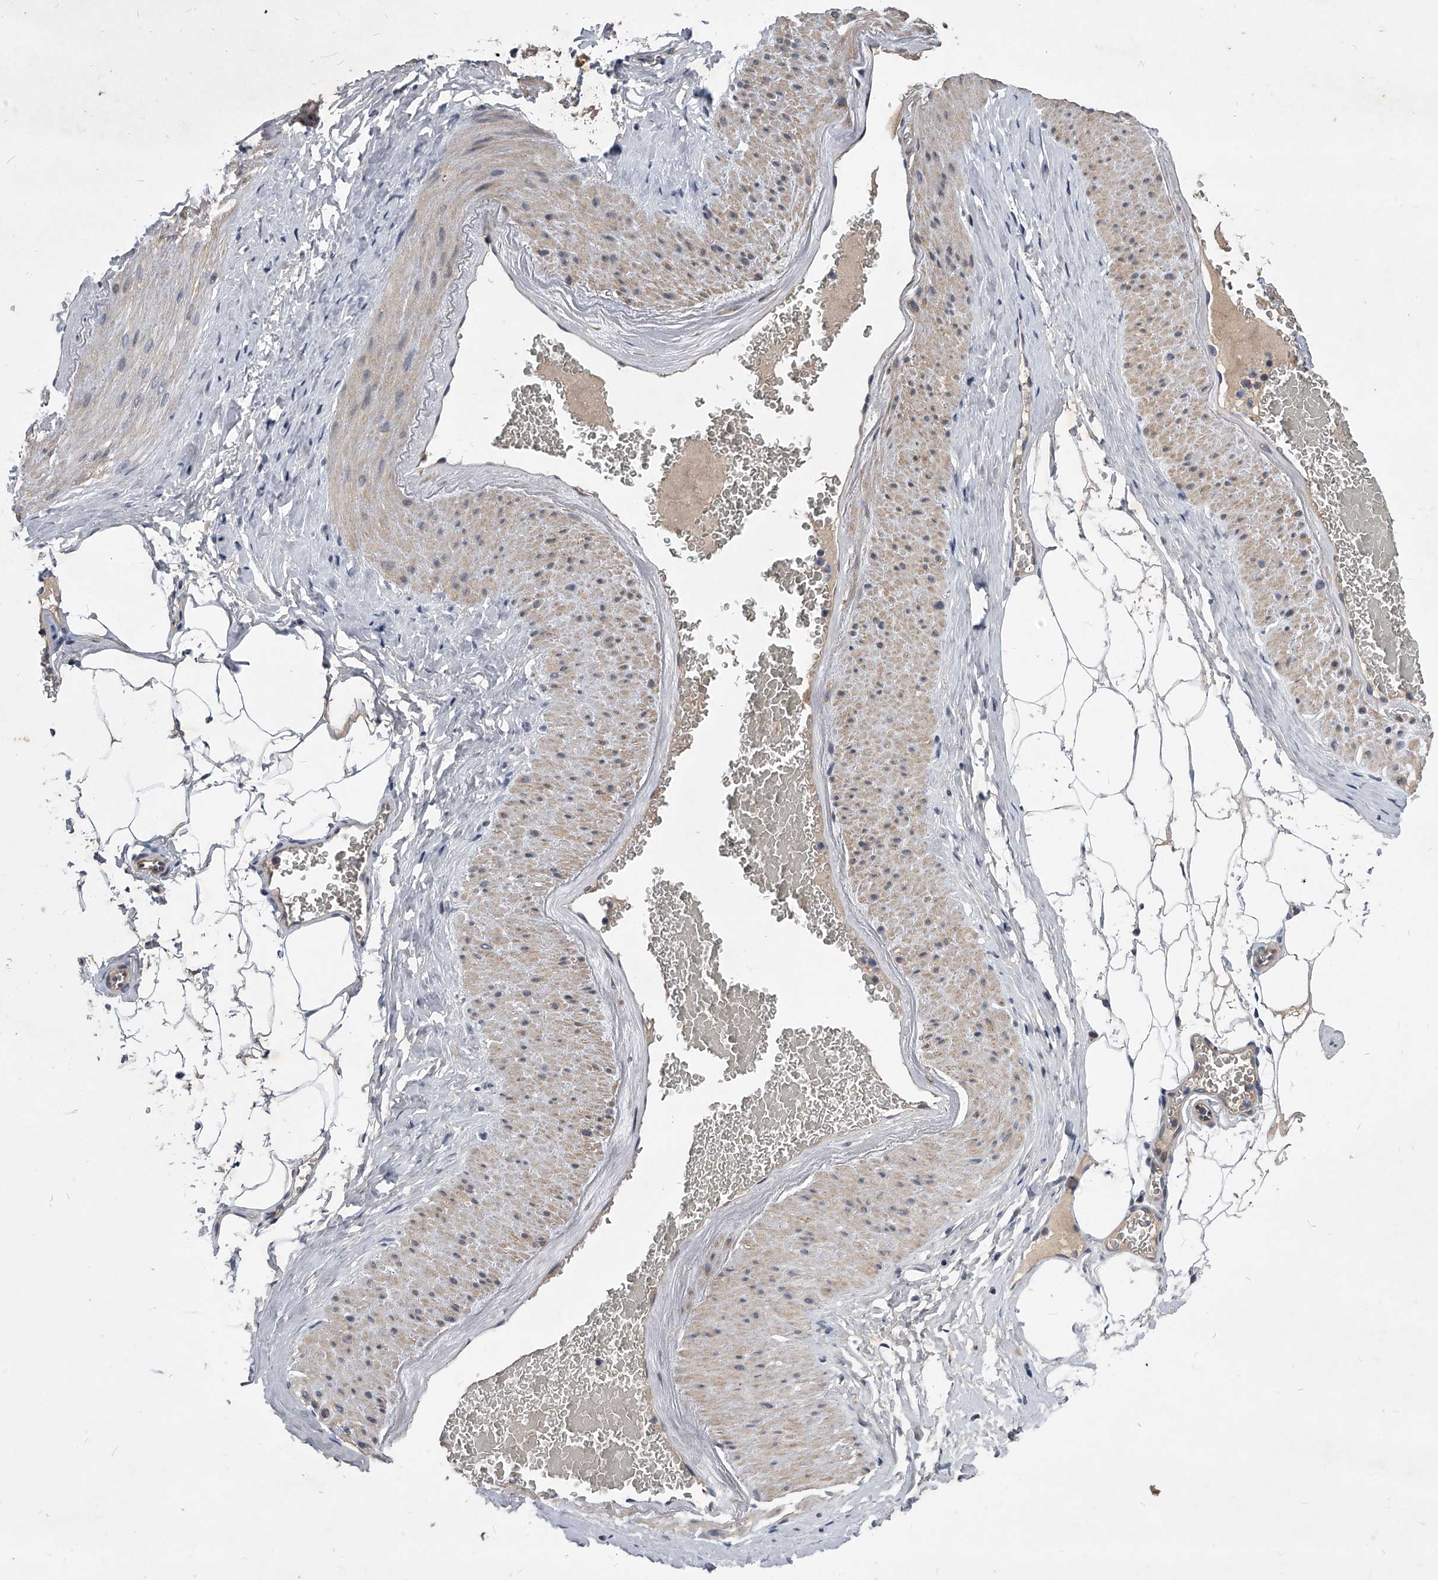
{"staining": {"intensity": "negative", "quantity": "none", "location": "none"}, "tissue": "adipose tissue", "cell_type": "Adipocytes", "image_type": "normal", "snomed": [{"axis": "morphology", "description": "Normal tissue, NOS"}, {"axis": "morphology", "description": "Adenocarcinoma, Low grade"}, {"axis": "topography", "description": "Prostate"}, {"axis": "topography", "description": "Peripheral nerve tissue"}], "caption": "Histopathology image shows no significant protein expression in adipocytes of normal adipose tissue.", "gene": "ZNF76", "patient": {"sex": "male", "age": 63}}